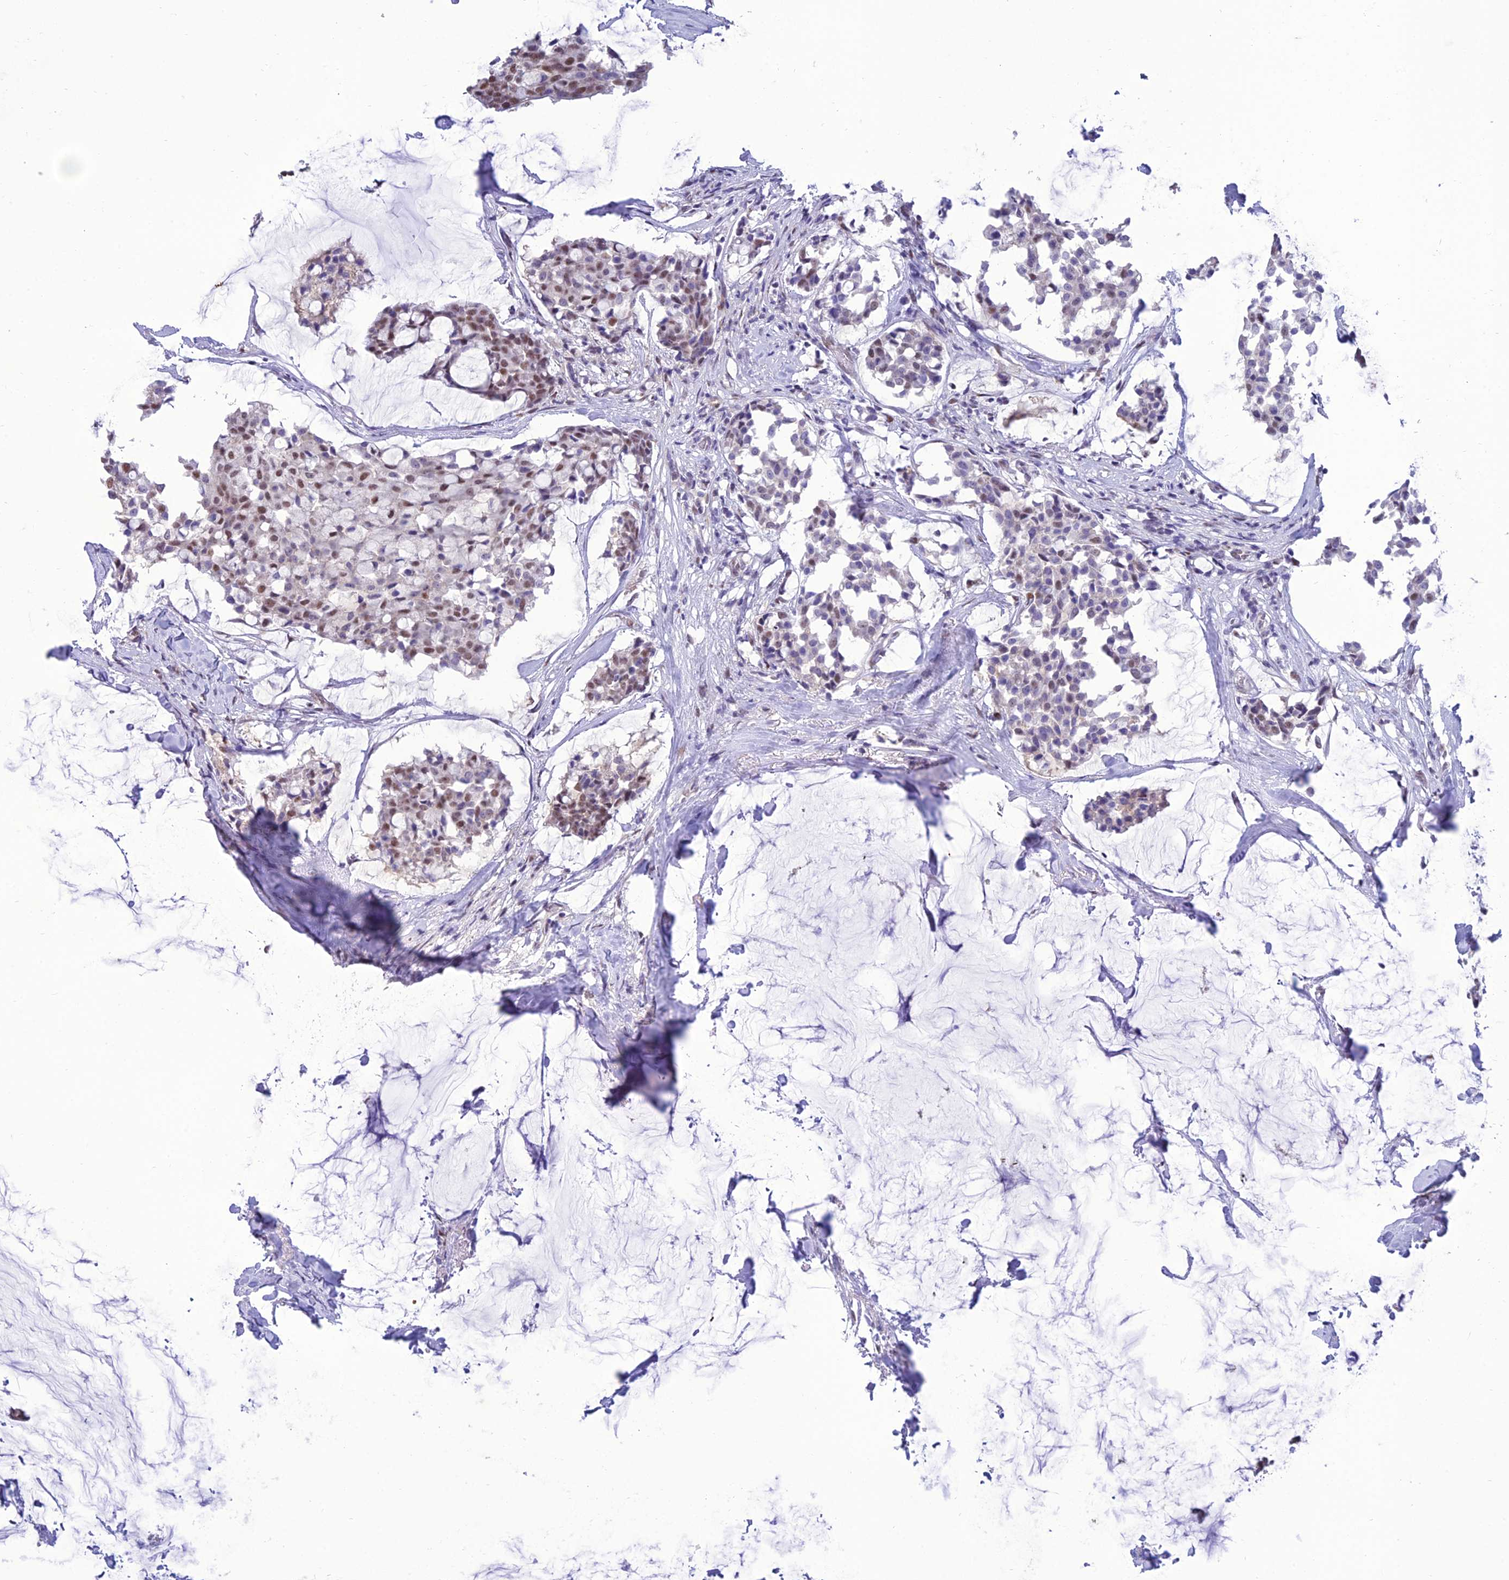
{"staining": {"intensity": "moderate", "quantity": "25%-75%", "location": "nuclear"}, "tissue": "breast cancer", "cell_type": "Tumor cells", "image_type": "cancer", "snomed": [{"axis": "morphology", "description": "Duct carcinoma"}, {"axis": "topography", "description": "Breast"}], "caption": "DAB (3,3'-diaminobenzidine) immunohistochemical staining of human breast cancer (intraductal carcinoma) demonstrates moderate nuclear protein staining in about 25%-75% of tumor cells.", "gene": "RANBP3", "patient": {"sex": "female", "age": 93}}